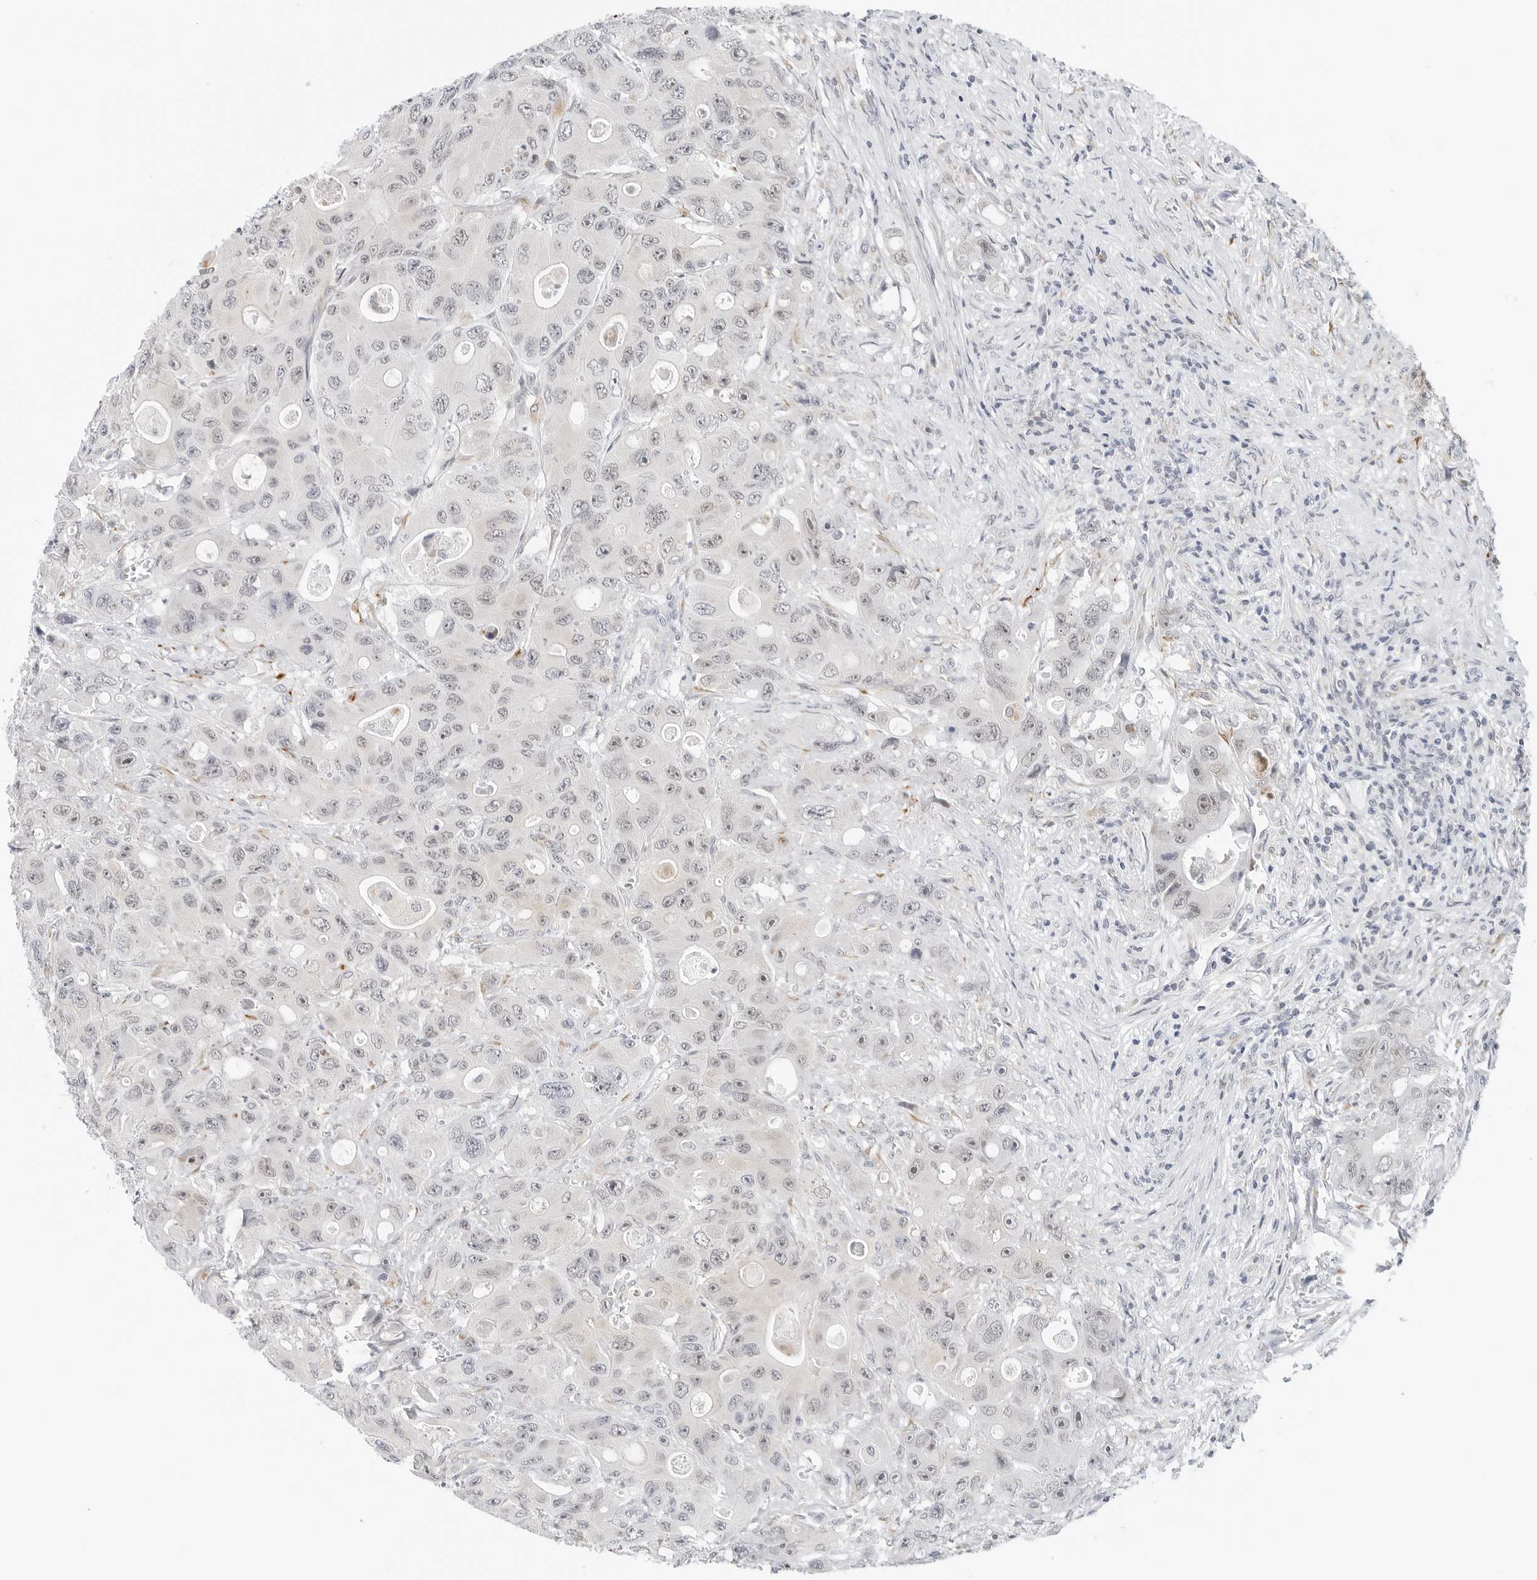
{"staining": {"intensity": "weak", "quantity": "<25%", "location": "cytoplasmic/membranous"}, "tissue": "colorectal cancer", "cell_type": "Tumor cells", "image_type": "cancer", "snomed": [{"axis": "morphology", "description": "Adenocarcinoma, NOS"}, {"axis": "topography", "description": "Colon"}], "caption": "Colorectal cancer stained for a protein using IHC exhibits no staining tumor cells.", "gene": "TSEN2", "patient": {"sex": "female", "age": 46}}